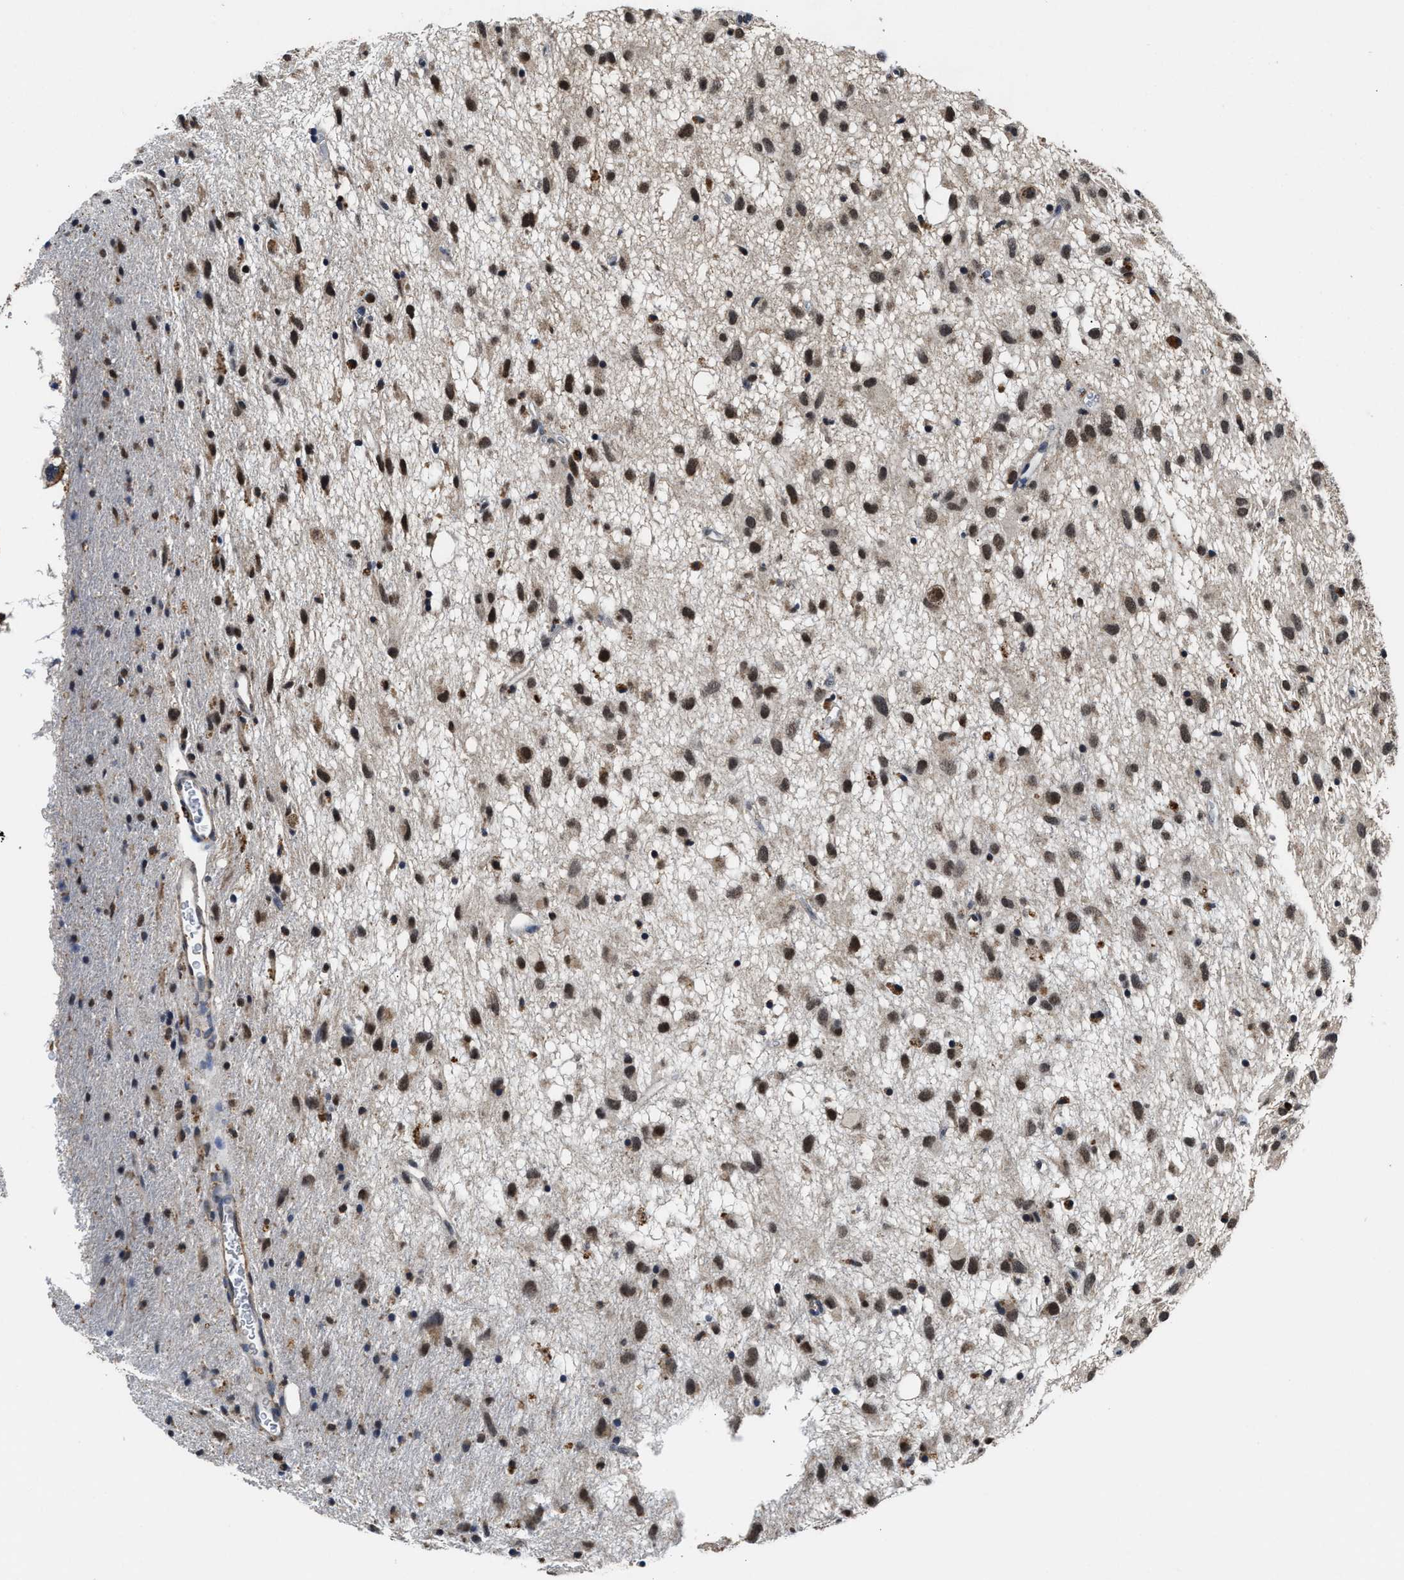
{"staining": {"intensity": "moderate", "quantity": ">75%", "location": "nuclear"}, "tissue": "glioma", "cell_type": "Tumor cells", "image_type": "cancer", "snomed": [{"axis": "morphology", "description": "Glioma, malignant, Low grade"}, {"axis": "topography", "description": "Brain"}], "caption": "High-magnification brightfield microscopy of glioma stained with DAB (brown) and counterstained with hematoxylin (blue). tumor cells exhibit moderate nuclear expression is appreciated in about>75% of cells.", "gene": "ACOX1", "patient": {"sex": "male", "age": 77}}